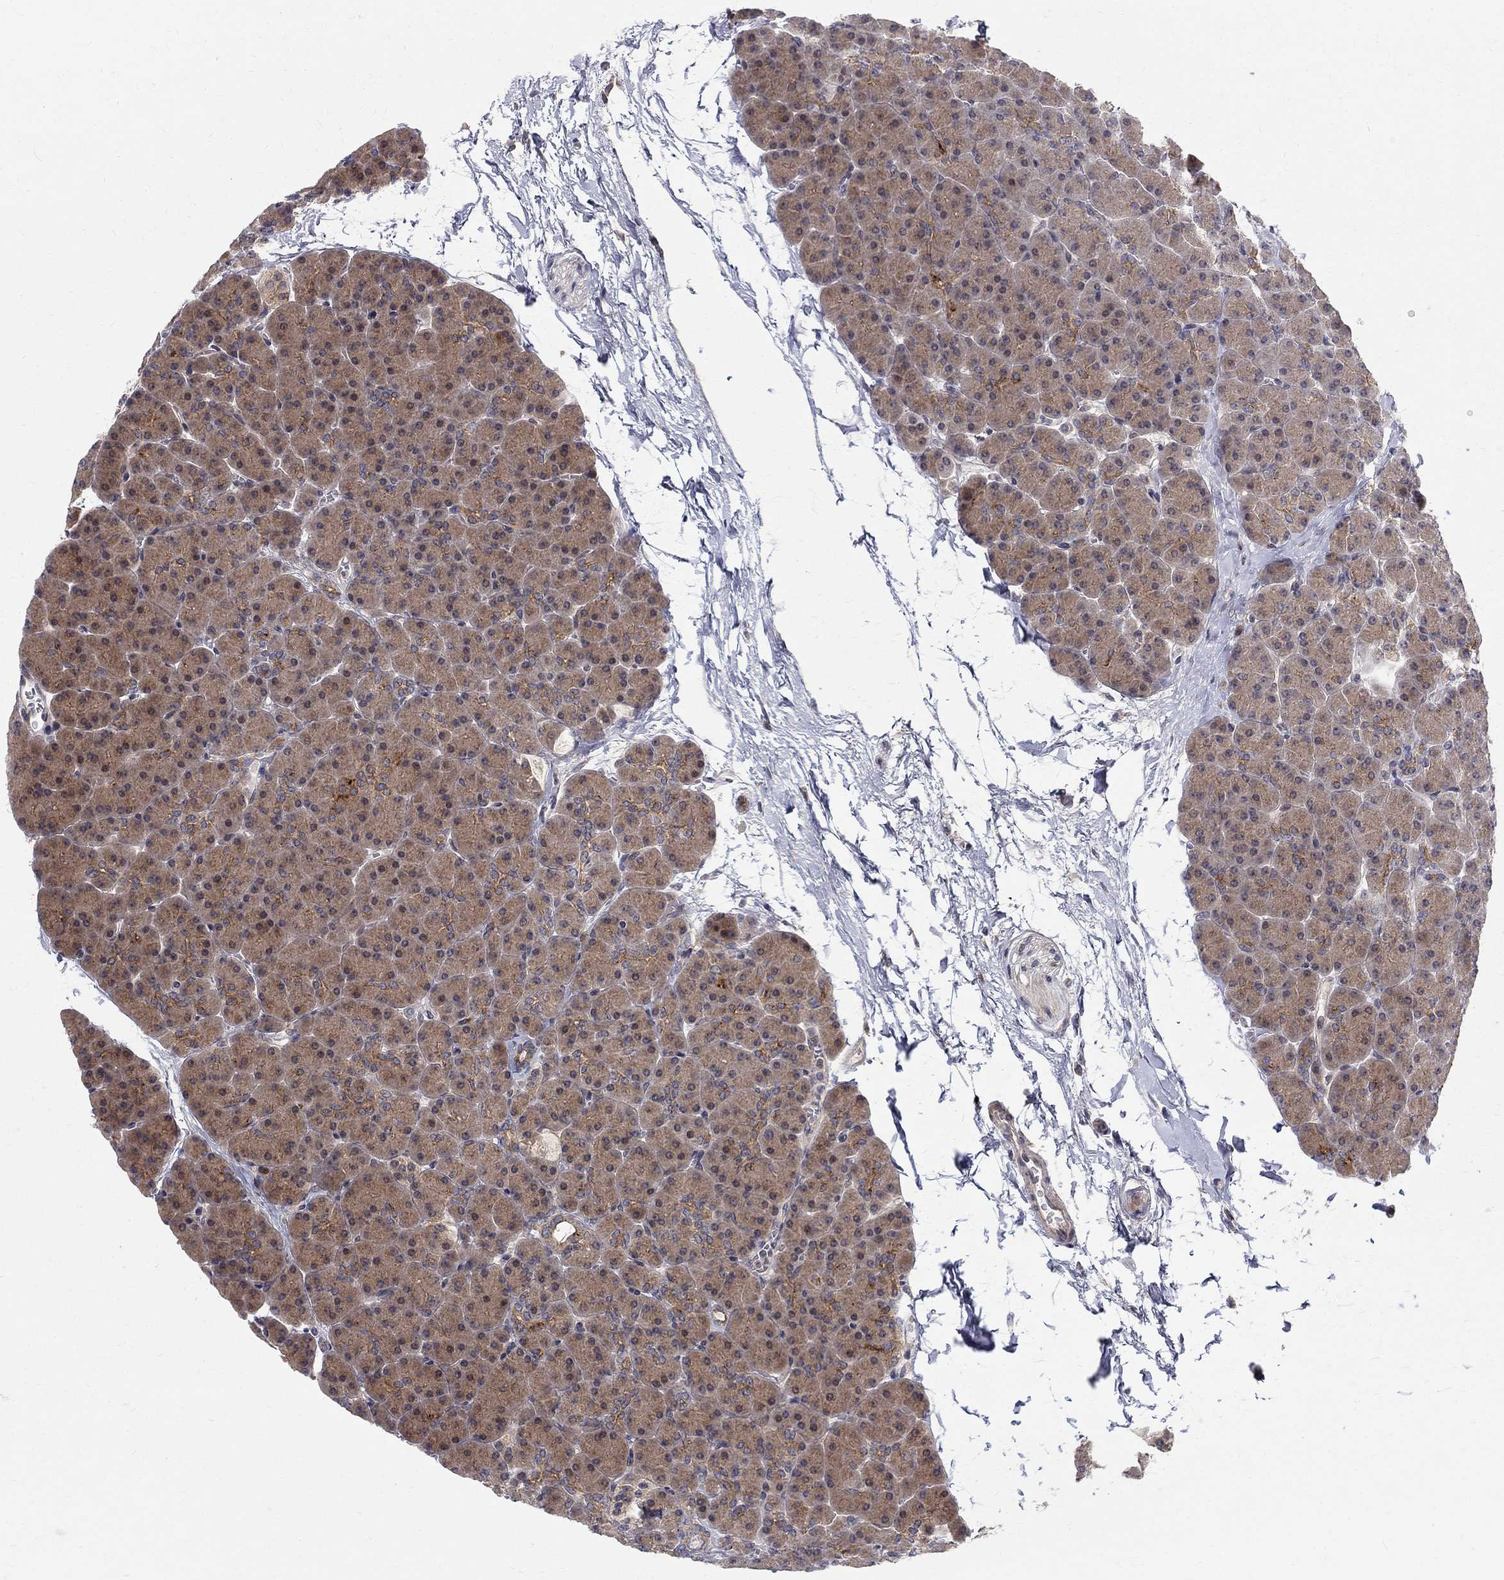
{"staining": {"intensity": "moderate", "quantity": "<25%", "location": "cytoplasmic/membranous"}, "tissue": "pancreas", "cell_type": "Exocrine glandular cells", "image_type": "normal", "snomed": [{"axis": "morphology", "description": "Normal tissue, NOS"}, {"axis": "topography", "description": "Pancreas"}], "caption": "Immunohistochemistry (IHC) (DAB) staining of unremarkable pancreas displays moderate cytoplasmic/membranous protein positivity in approximately <25% of exocrine glandular cells. Ihc stains the protein of interest in brown and the nuclei are stained blue.", "gene": "WDR19", "patient": {"sex": "female", "age": 44}}